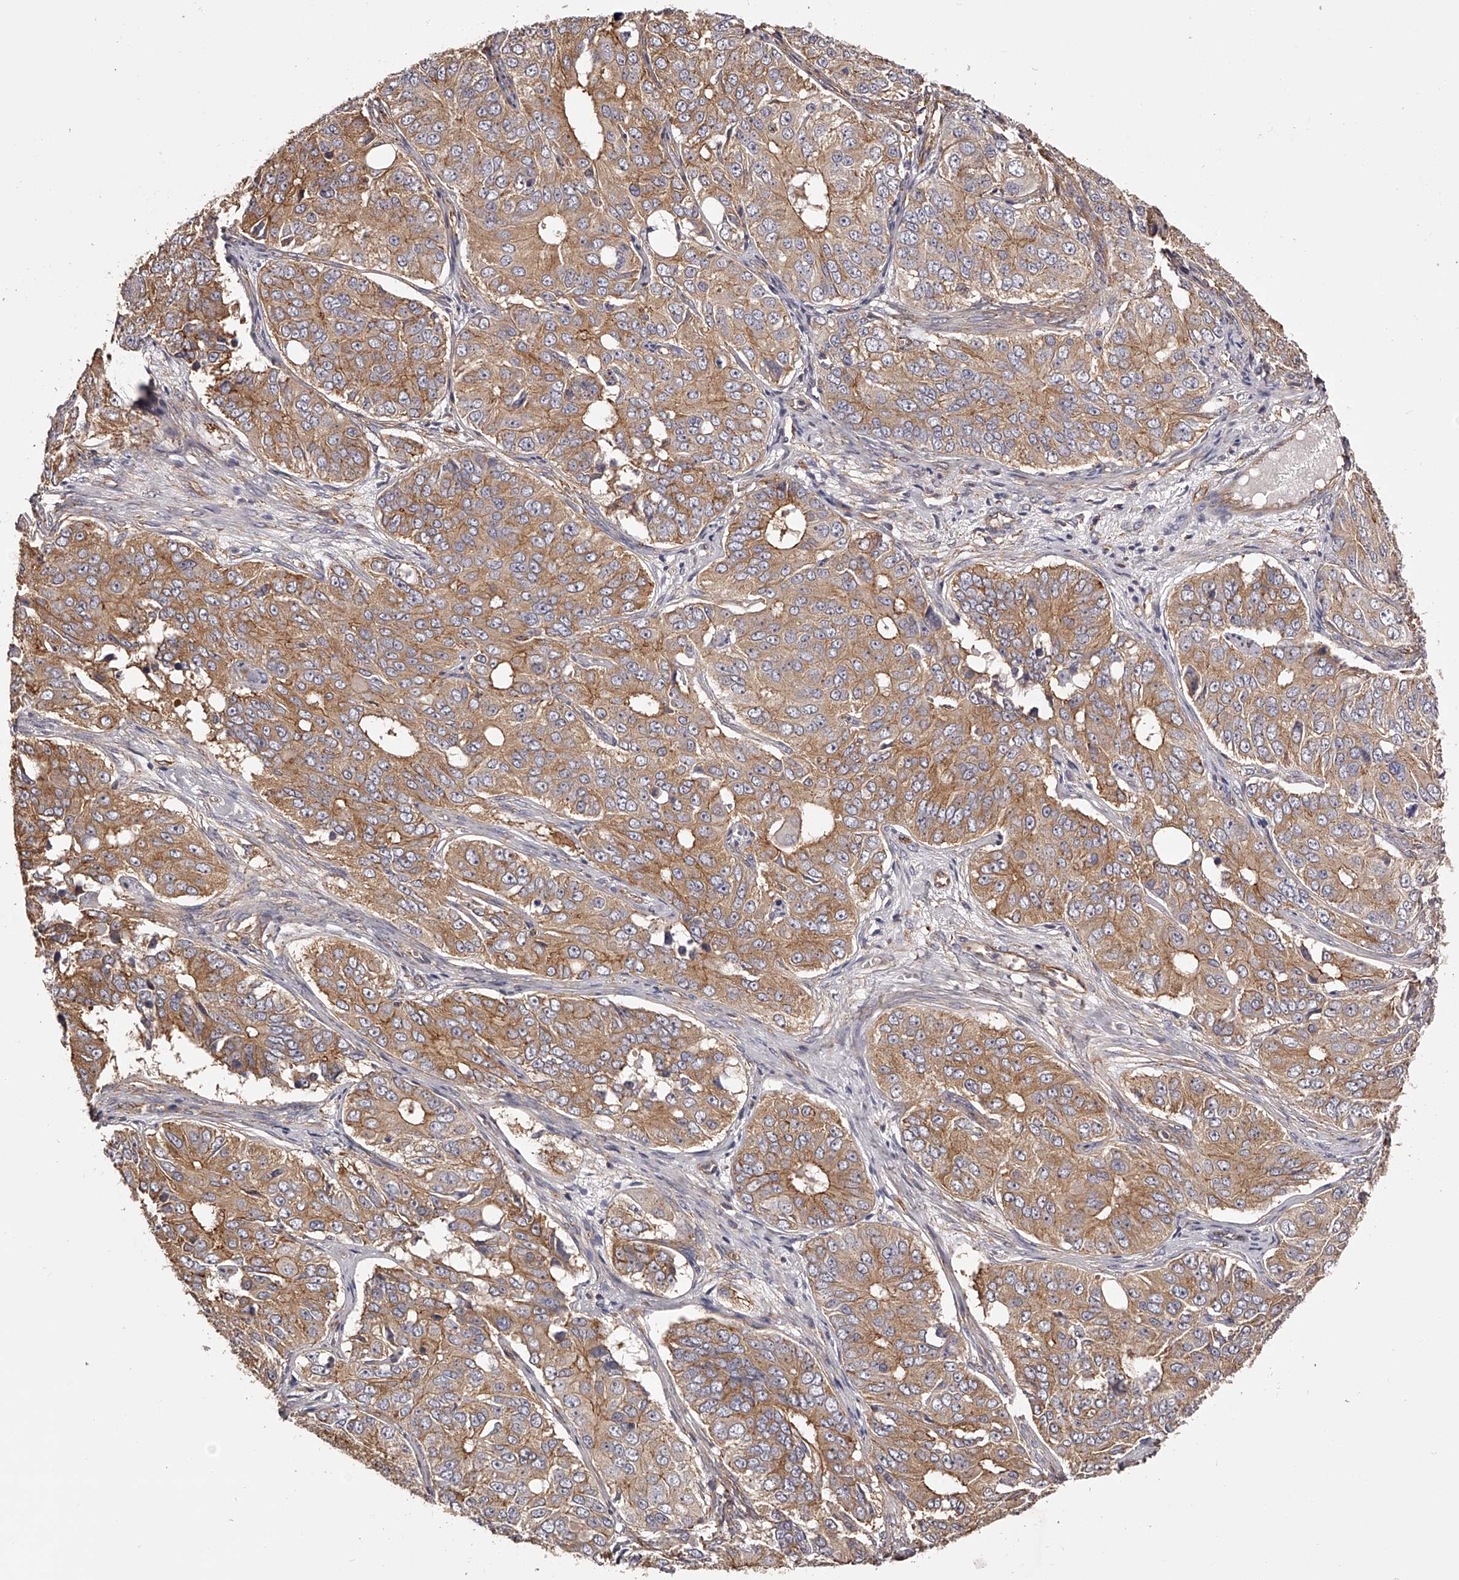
{"staining": {"intensity": "moderate", "quantity": ">75%", "location": "cytoplasmic/membranous"}, "tissue": "ovarian cancer", "cell_type": "Tumor cells", "image_type": "cancer", "snomed": [{"axis": "morphology", "description": "Carcinoma, endometroid"}, {"axis": "topography", "description": "Ovary"}], "caption": "Brown immunohistochemical staining in human ovarian cancer displays moderate cytoplasmic/membranous staining in approximately >75% of tumor cells. The staining is performed using DAB brown chromogen to label protein expression. The nuclei are counter-stained blue using hematoxylin.", "gene": "LTV1", "patient": {"sex": "female", "age": 51}}